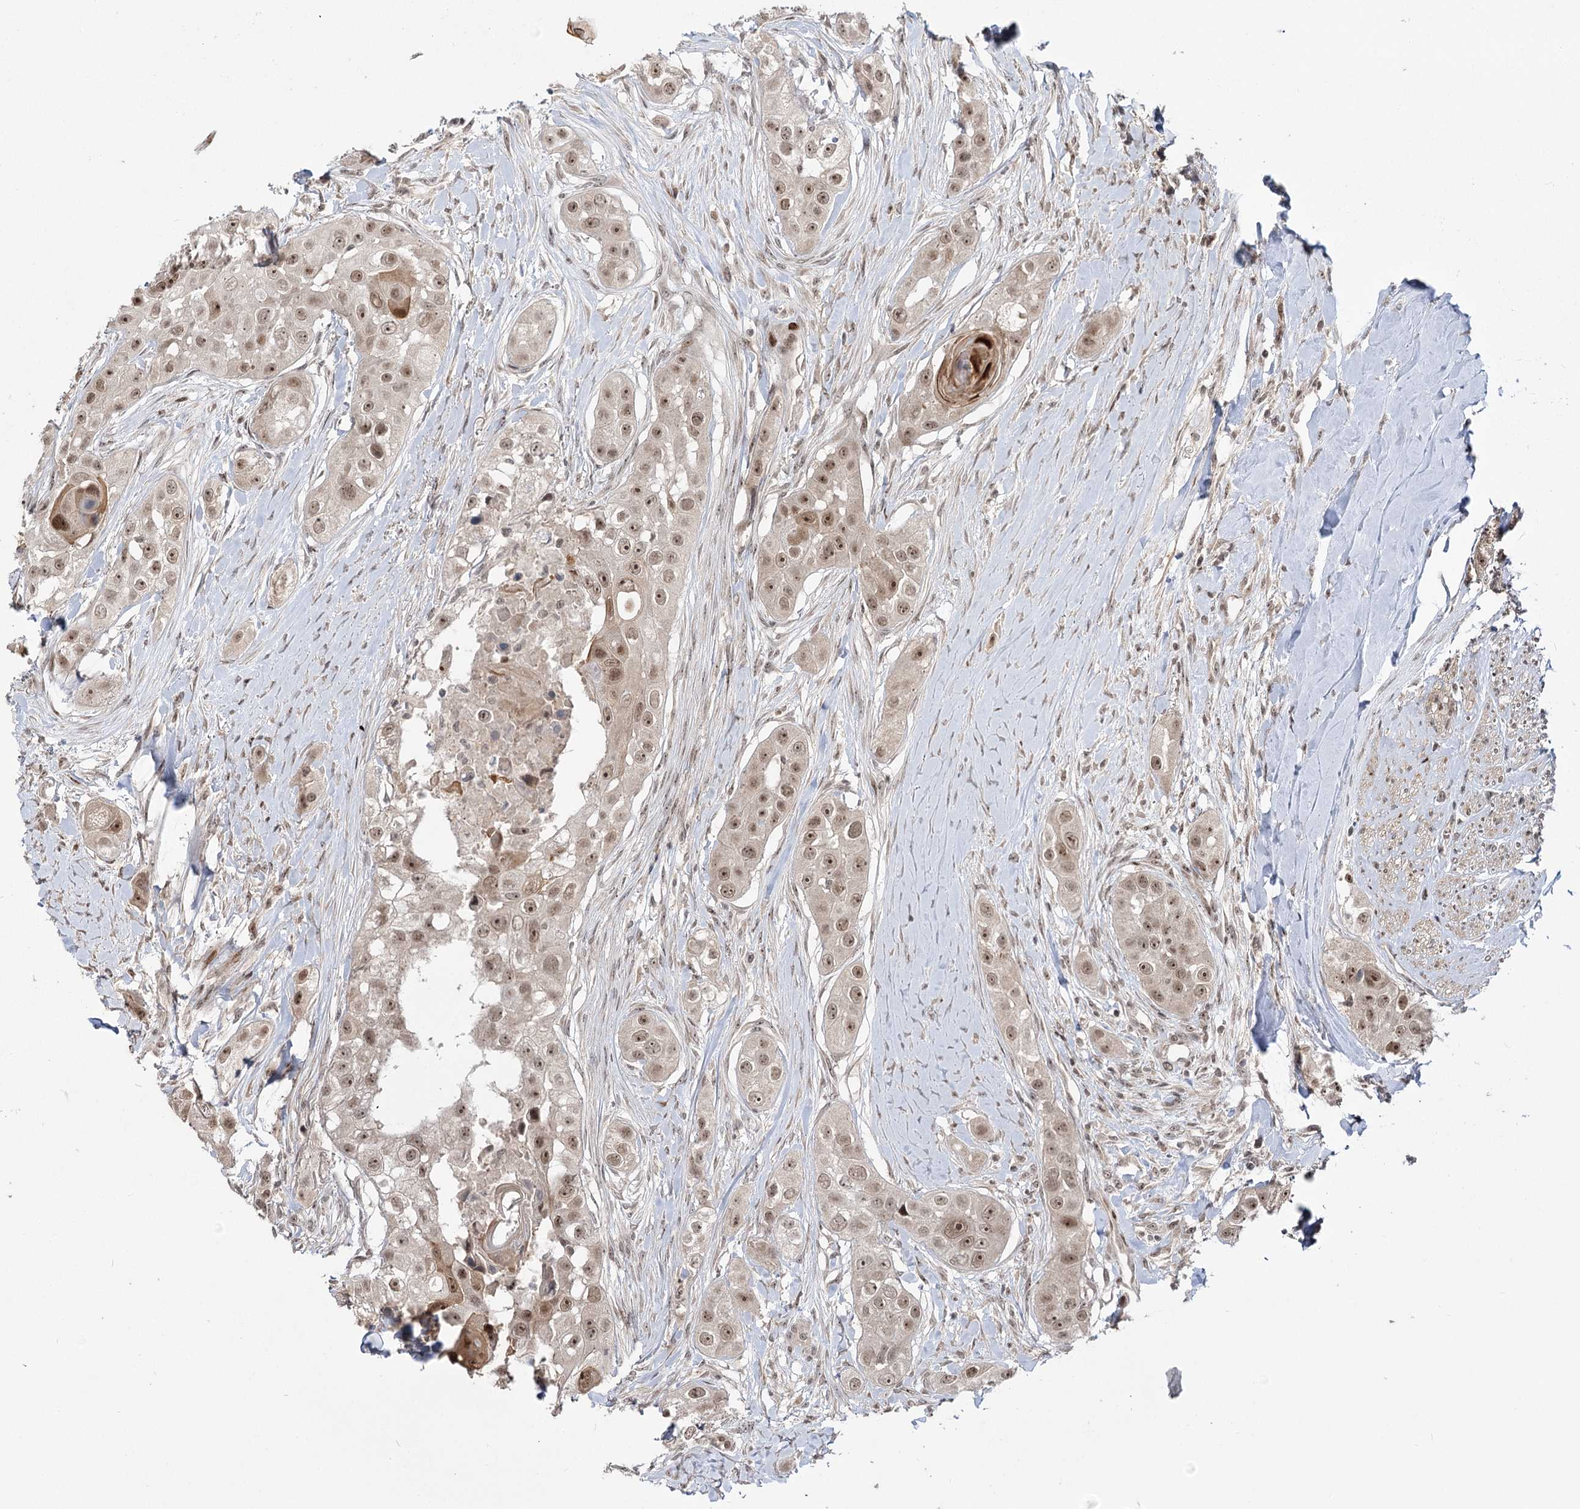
{"staining": {"intensity": "moderate", "quantity": ">75%", "location": "nuclear"}, "tissue": "head and neck cancer", "cell_type": "Tumor cells", "image_type": "cancer", "snomed": [{"axis": "morphology", "description": "Normal tissue, NOS"}, {"axis": "morphology", "description": "Squamous cell carcinoma, NOS"}, {"axis": "topography", "description": "Skeletal muscle"}, {"axis": "topography", "description": "Head-Neck"}], "caption": "Head and neck cancer tissue demonstrates moderate nuclear expression in approximately >75% of tumor cells The protein of interest is stained brown, and the nuclei are stained in blue (DAB (3,3'-diaminobenzidine) IHC with brightfield microscopy, high magnification).", "gene": "HELQ", "patient": {"sex": "male", "age": 51}}